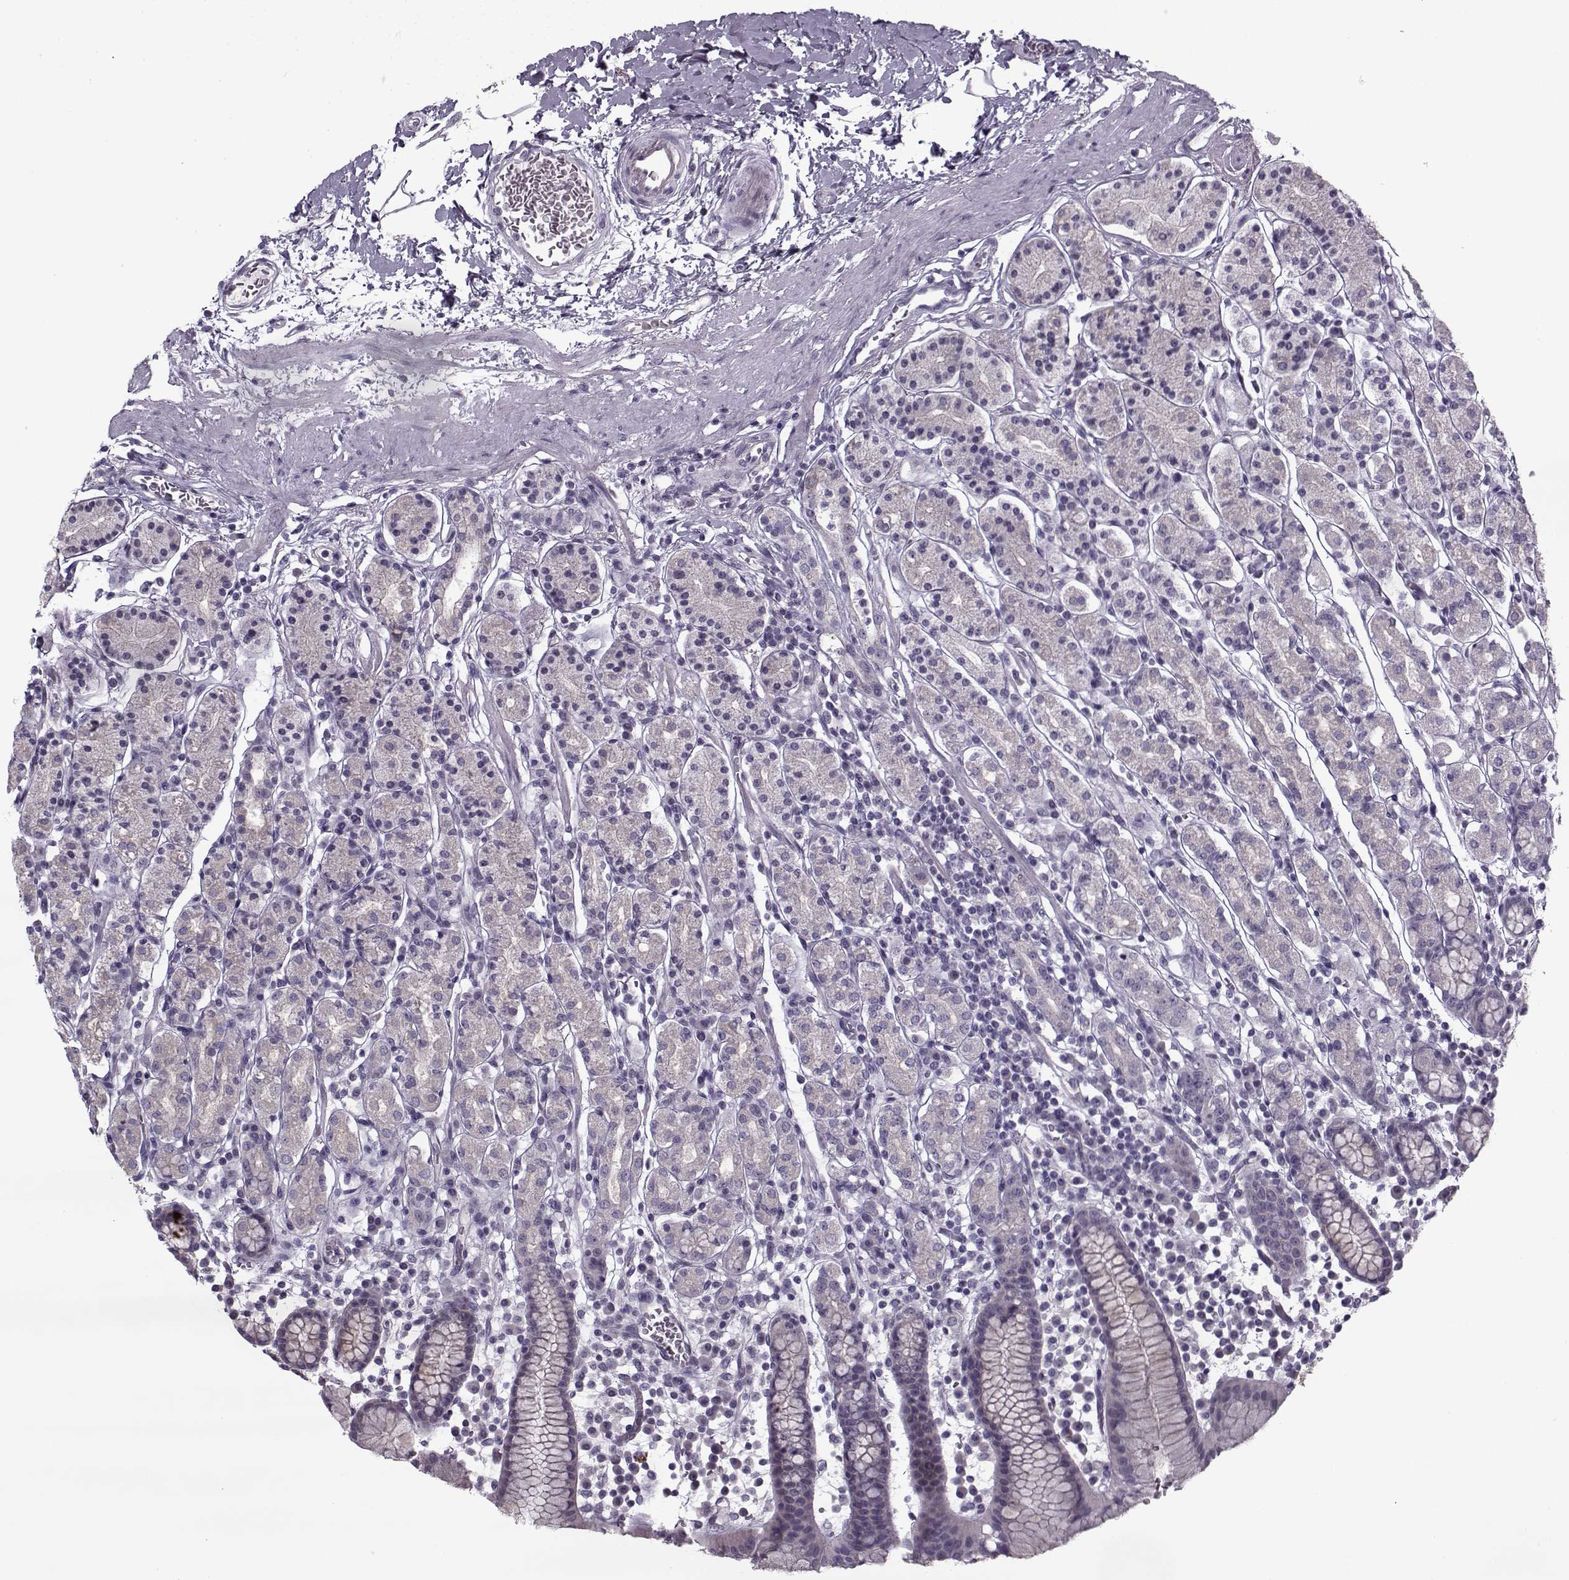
{"staining": {"intensity": "negative", "quantity": "none", "location": "none"}, "tissue": "stomach", "cell_type": "Glandular cells", "image_type": "normal", "snomed": [{"axis": "morphology", "description": "Normal tissue, NOS"}, {"axis": "topography", "description": "Stomach, upper"}, {"axis": "topography", "description": "Stomach"}], "caption": "Stomach stained for a protein using immunohistochemistry (IHC) exhibits no positivity glandular cells.", "gene": "PNMT", "patient": {"sex": "male", "age": 62}}